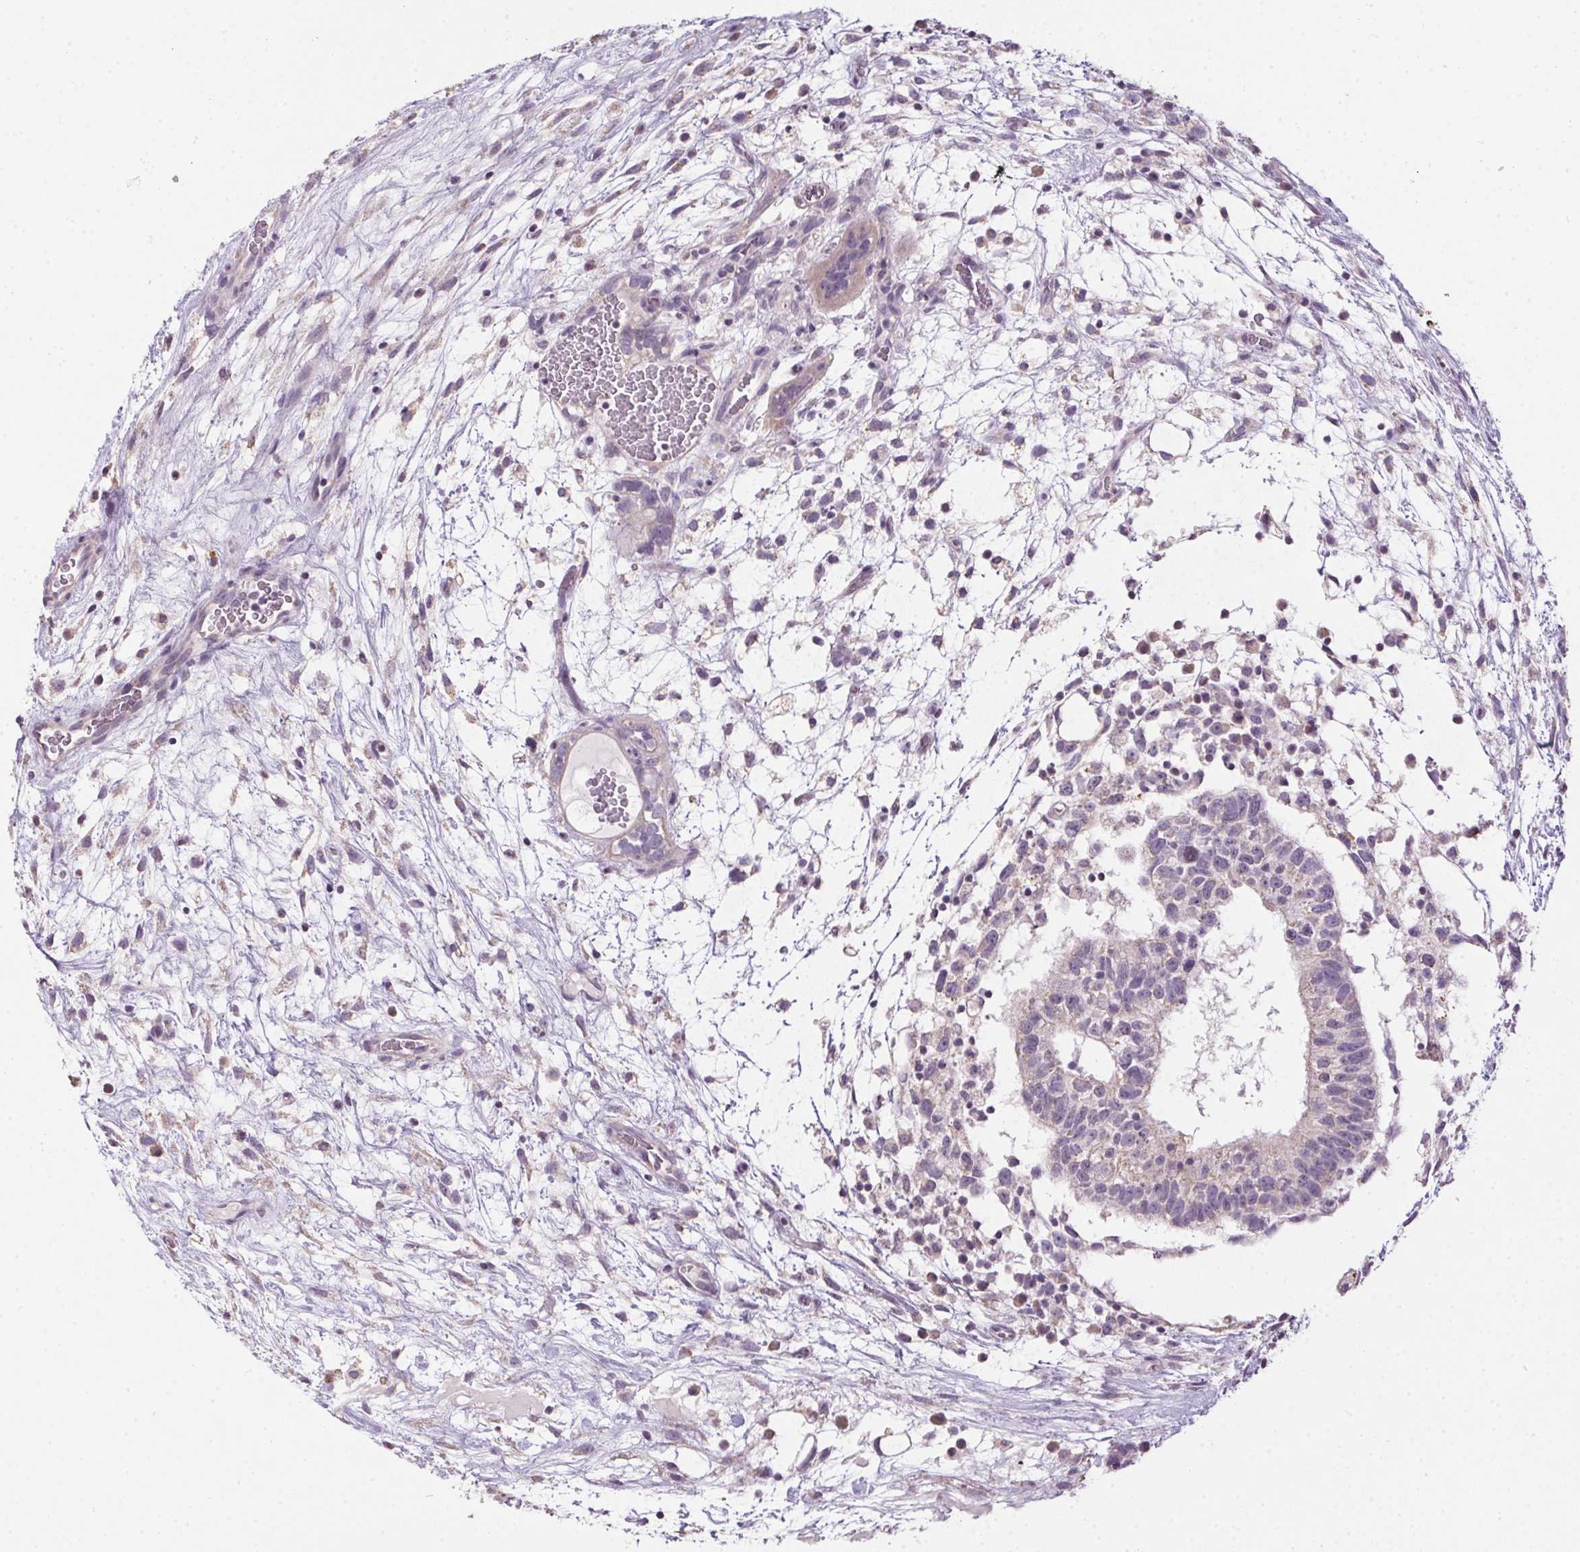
{"staining": {"intensity": "negative", "quantity": "none", "location": "none"}, "tissue": "testis cancer", "cell_type": "Tumor cells", "image_type": "cancer", "snomed": [{"axis": "morphology", "description": "Normal tissue, NOS"}, {"axis": "morphology", "description": "Carcinoma, Embryonal, NOS"}, {"axis": "topography", "description": "Testis"}], "caption": "Tumor cells are negative for brown protein staining in testis cancer. (DAB (3,3'-diaminobenzidine) IHC with hematoxylin counter stain).", "gene": "SPACA9", "patient": {"sex": "male", "age": 32}}